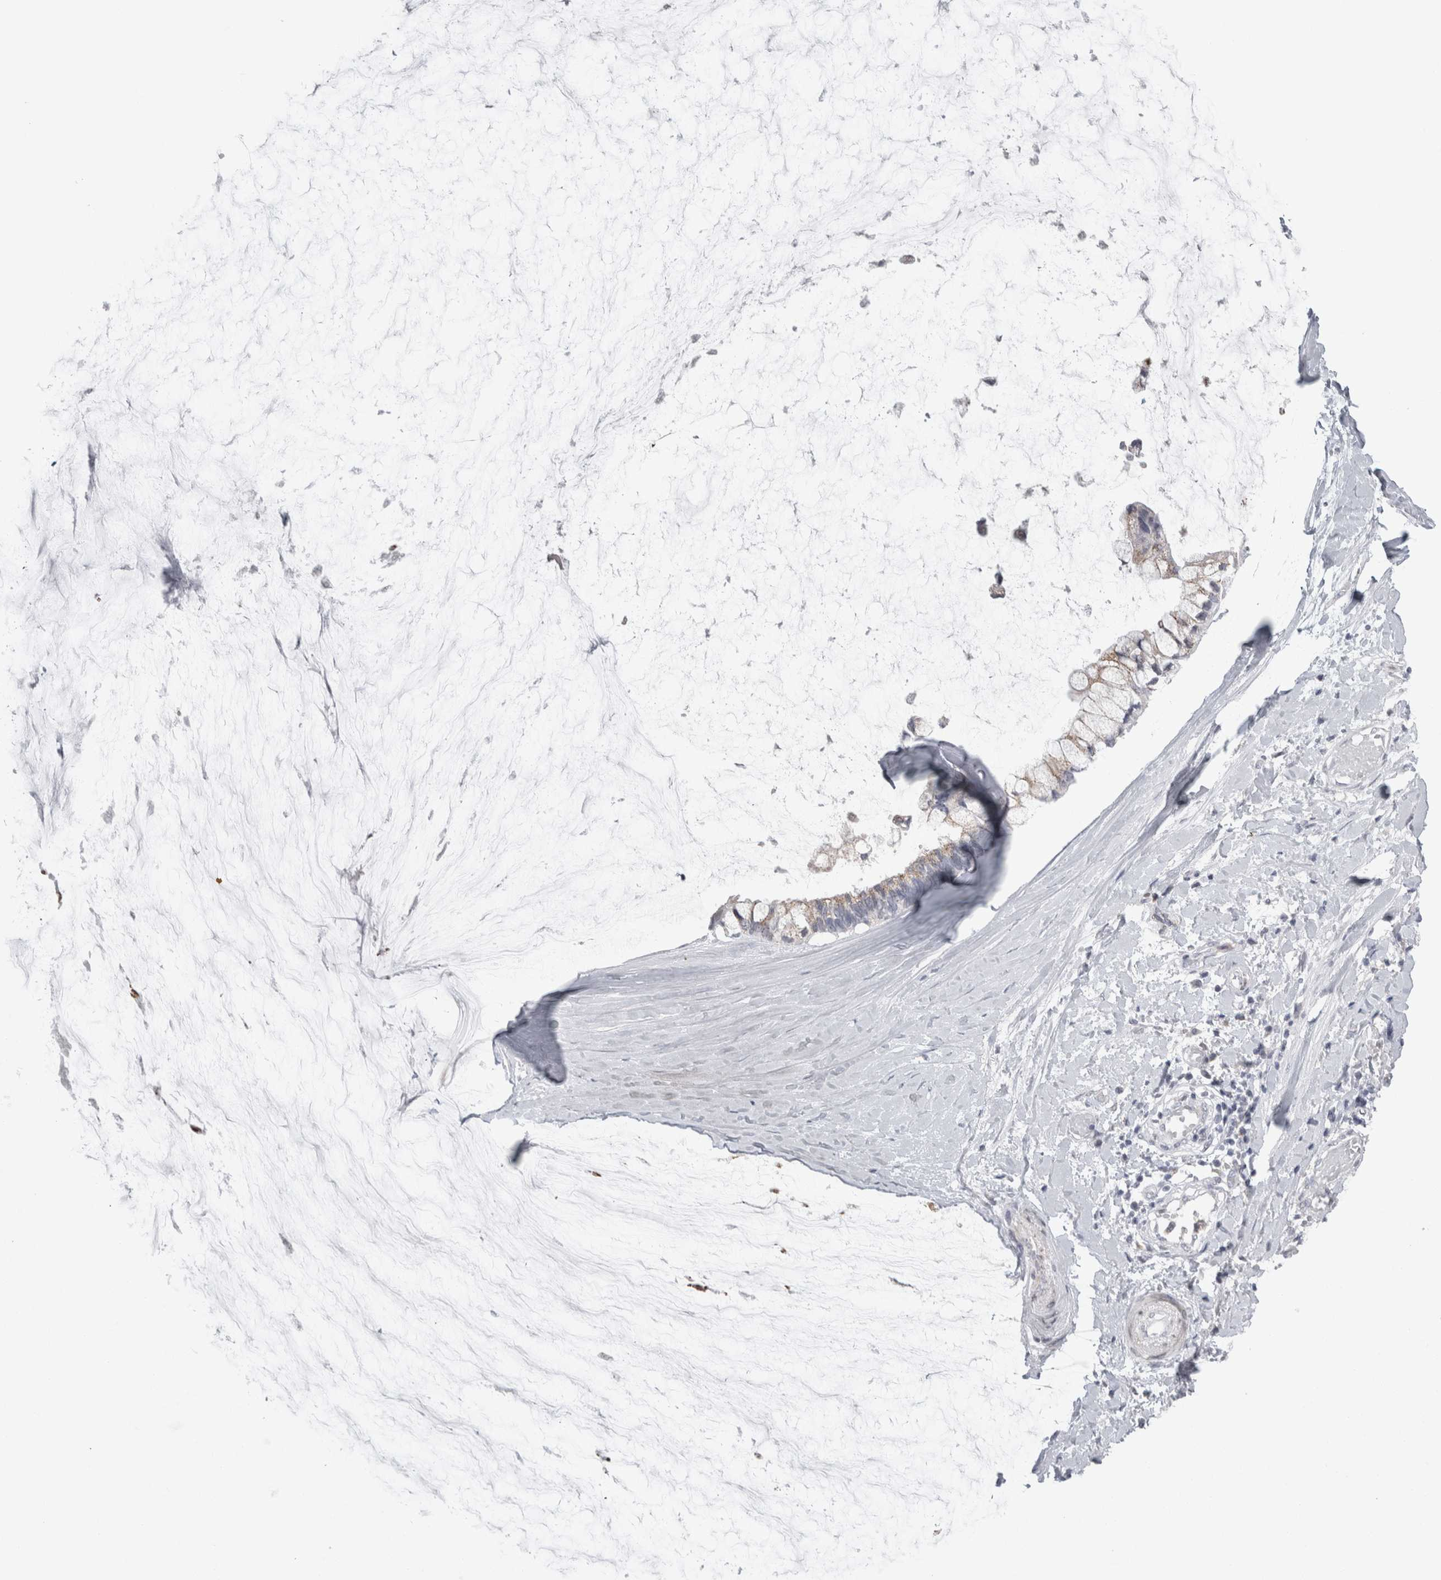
{"staining": {"intensity": "weak", "quantity": "25%-75%", "location": "cytoplasmic/membranous"}, "tissue": "ovarian cancer", "cell_type": "Tumor cells", "image_type": "cancer", "snomed": [{"axis": "morphology", "description": "Cystadenocarcinoma, mucinous, NOS"}, {"axis": "topography", "description": "Ovary"}], "caption": "Immunohistochemistry (IHC) image of human ovarian mucinous cystadenocarcinoma stained for a protein (brown), which demonstrates low levels of weak cytoplasmic/membranous positivity in approximately 25%-75% of tumor cells.", "gene": "PLIN1", "patient": {"sex": "female", "age": 39}}